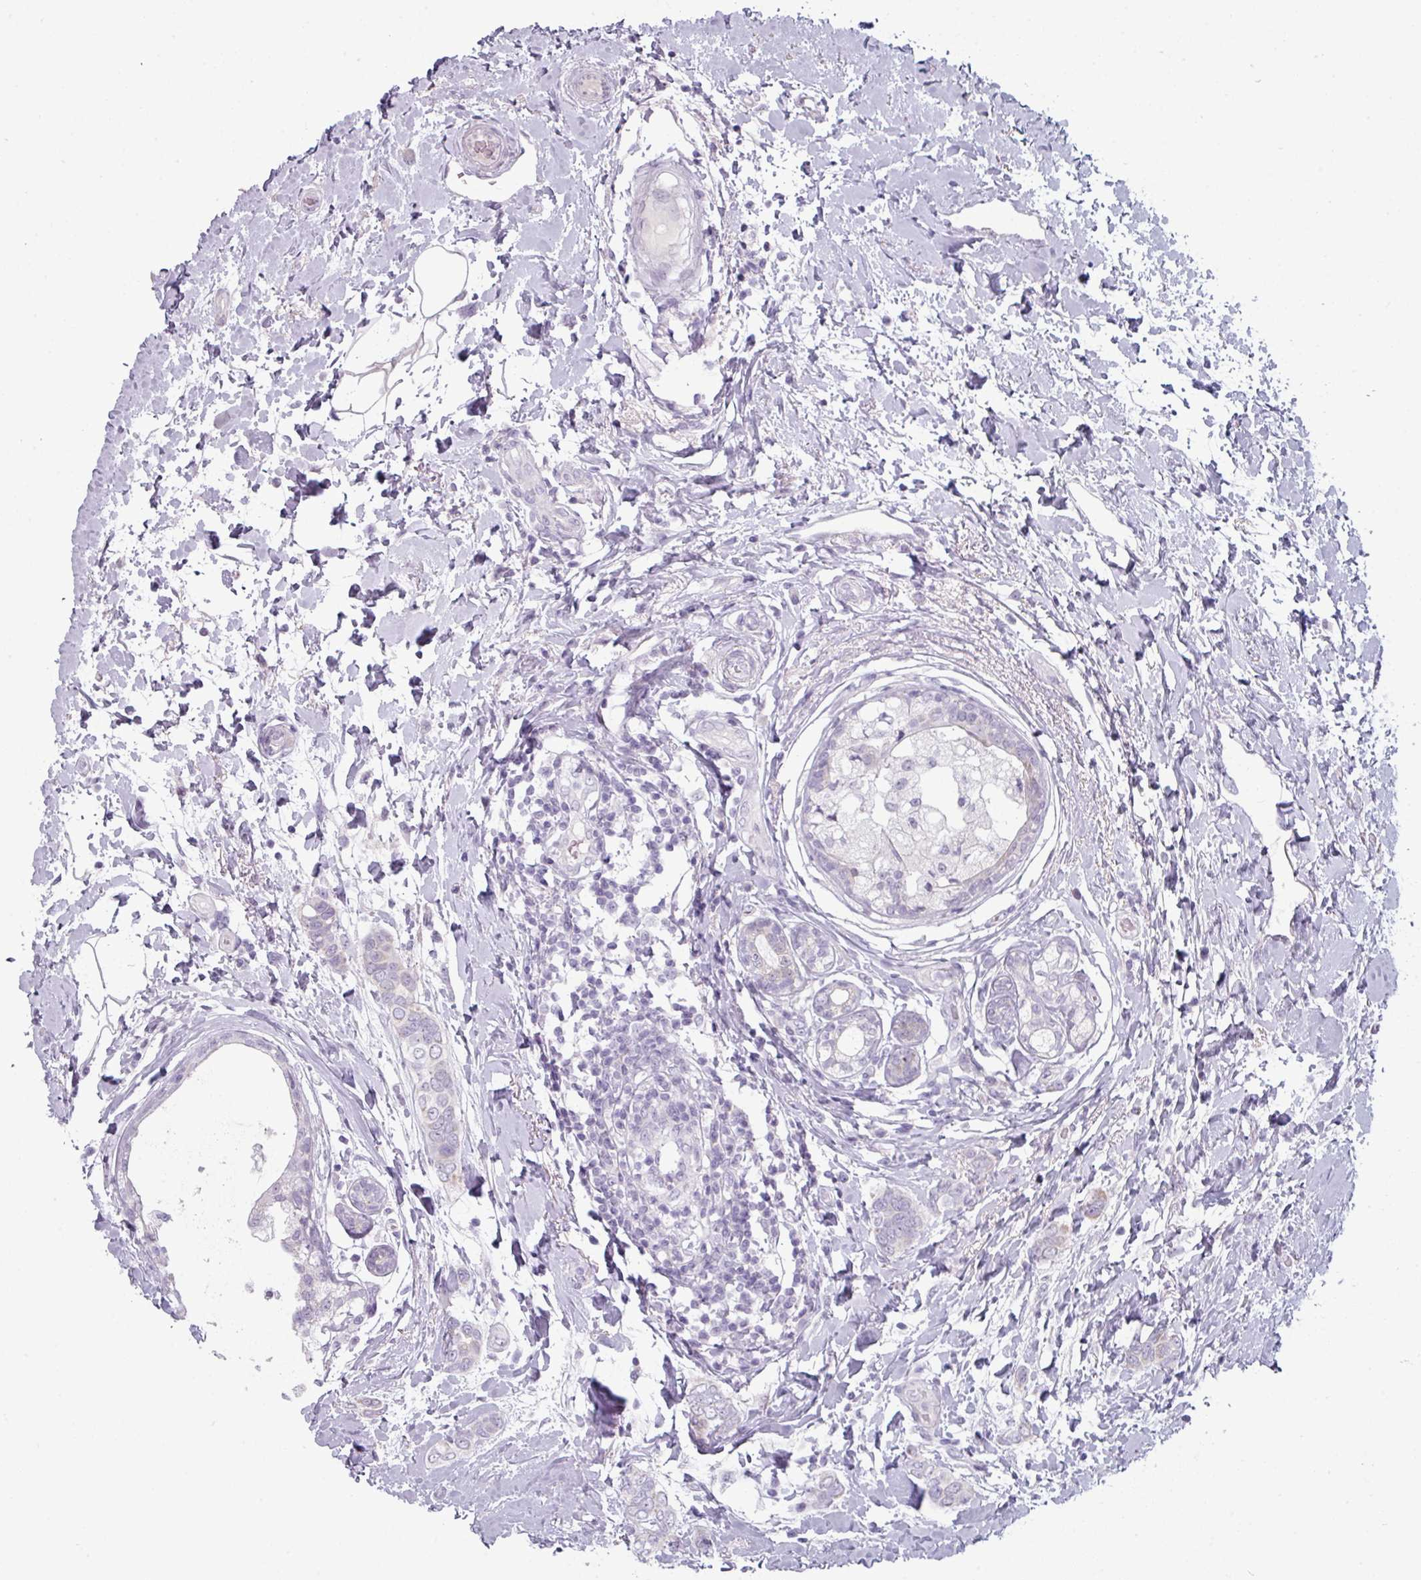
{"staining": {"intensity": "negative", "quantity": "none", "location": "none"}, "tissue": "breast cancer", "cell_type": "Tumor cells", "image_type": "cancer", "snomed": [{"axis": "morphology", "description": "Lobular carcinoma"}, {"axis": "topography", "description": "Breast"}], "caption": "Tumor cells are negative for brown protein staining in breast cancer.", "gene": "ZNF615", "patient": {"sex": "female", "age": 51}}